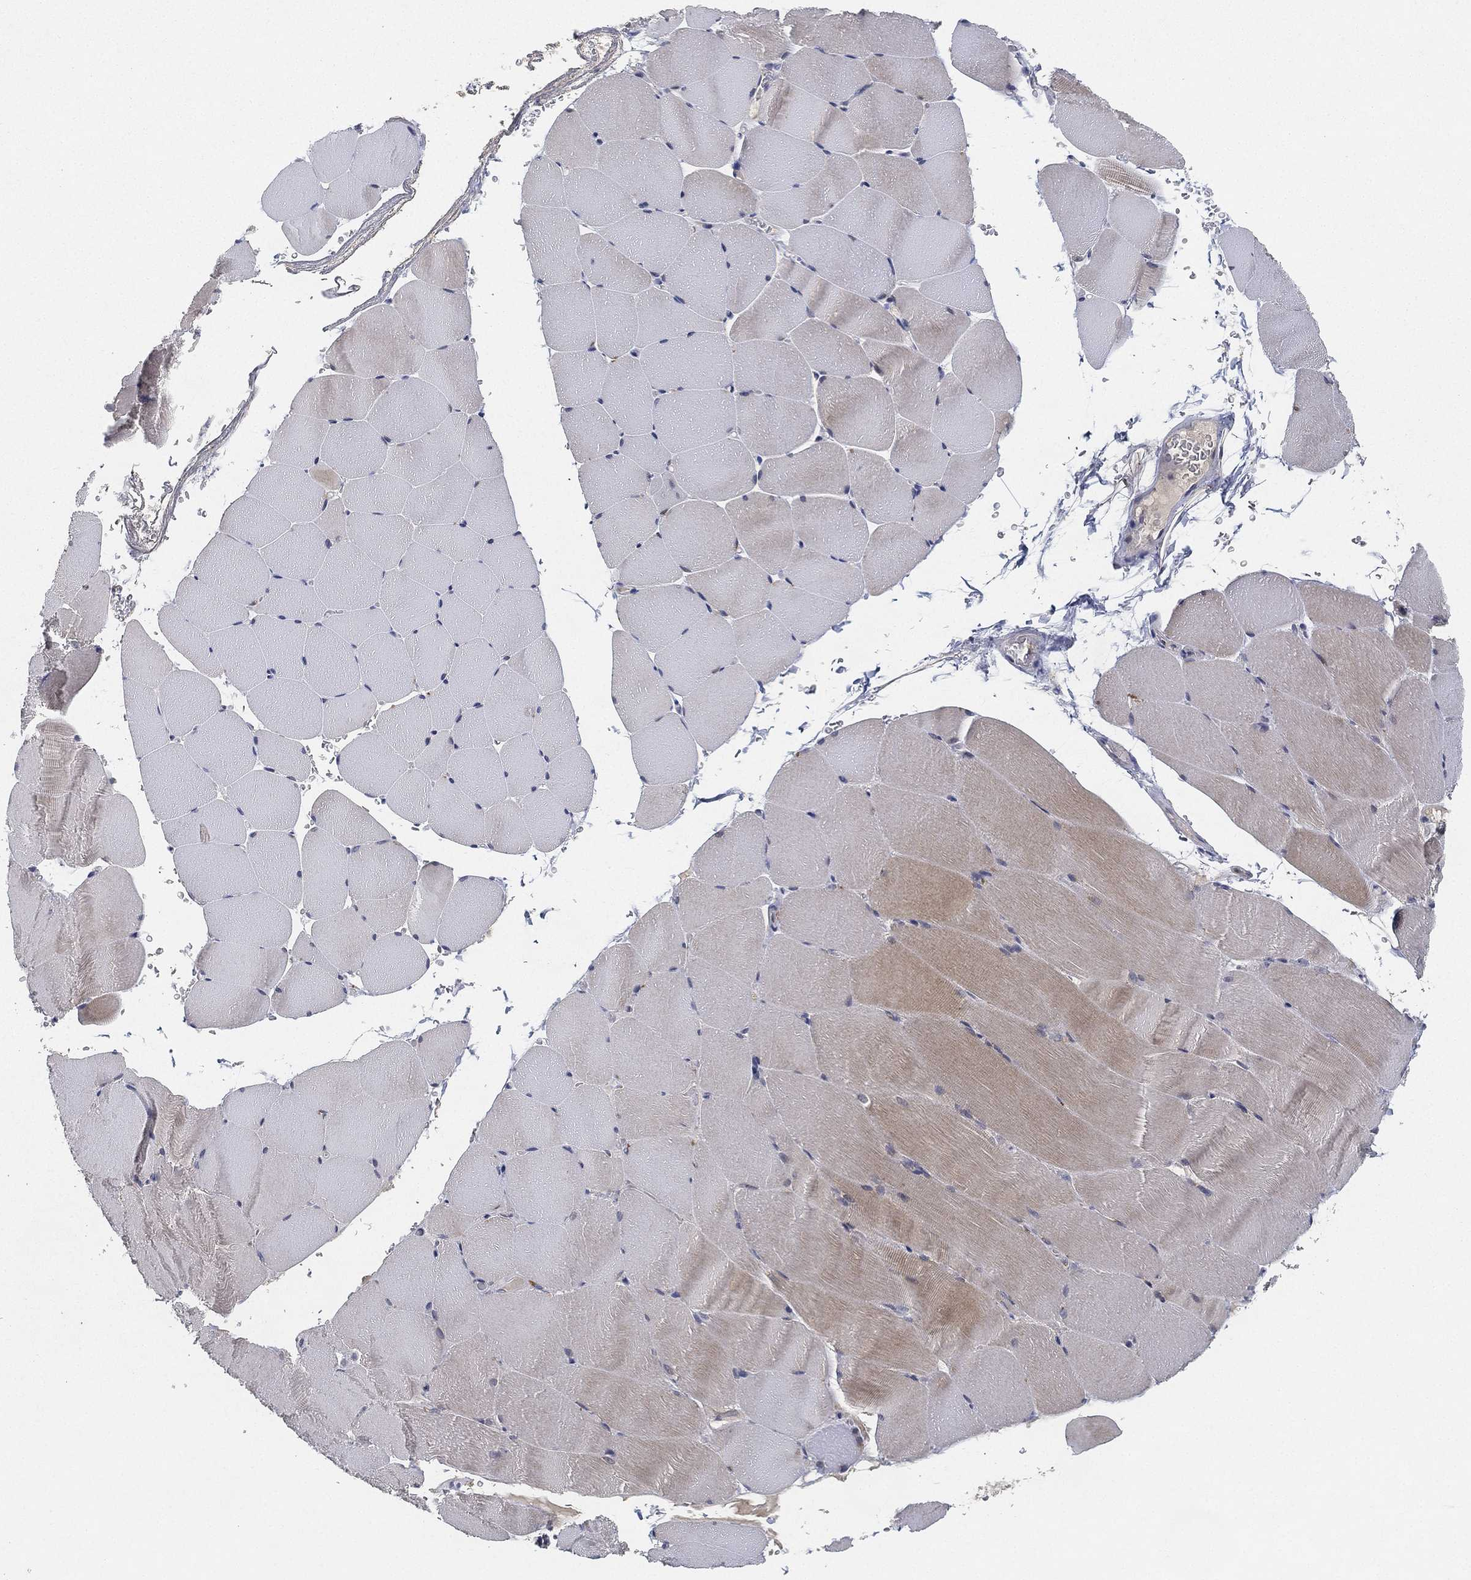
{"staining": {"intensity": "weak", "quantity": "<25%", "location": "cytoplasmic/membranous"}, "tissue": "skeletal muscle", "cell_type": "Myocytes", "image_type": "normal", "snomed": [{"axis": "morphology", "description": "Normal tissue, NOS"}, {"axis": "topography", "description": "Skeletal muscle"}], "caption": "Protein analysis of normal skeletal muscle shows no significant staining in myocytes.", "gene": "CFAP251", "patient": {"sex": "female", "age": 37}}